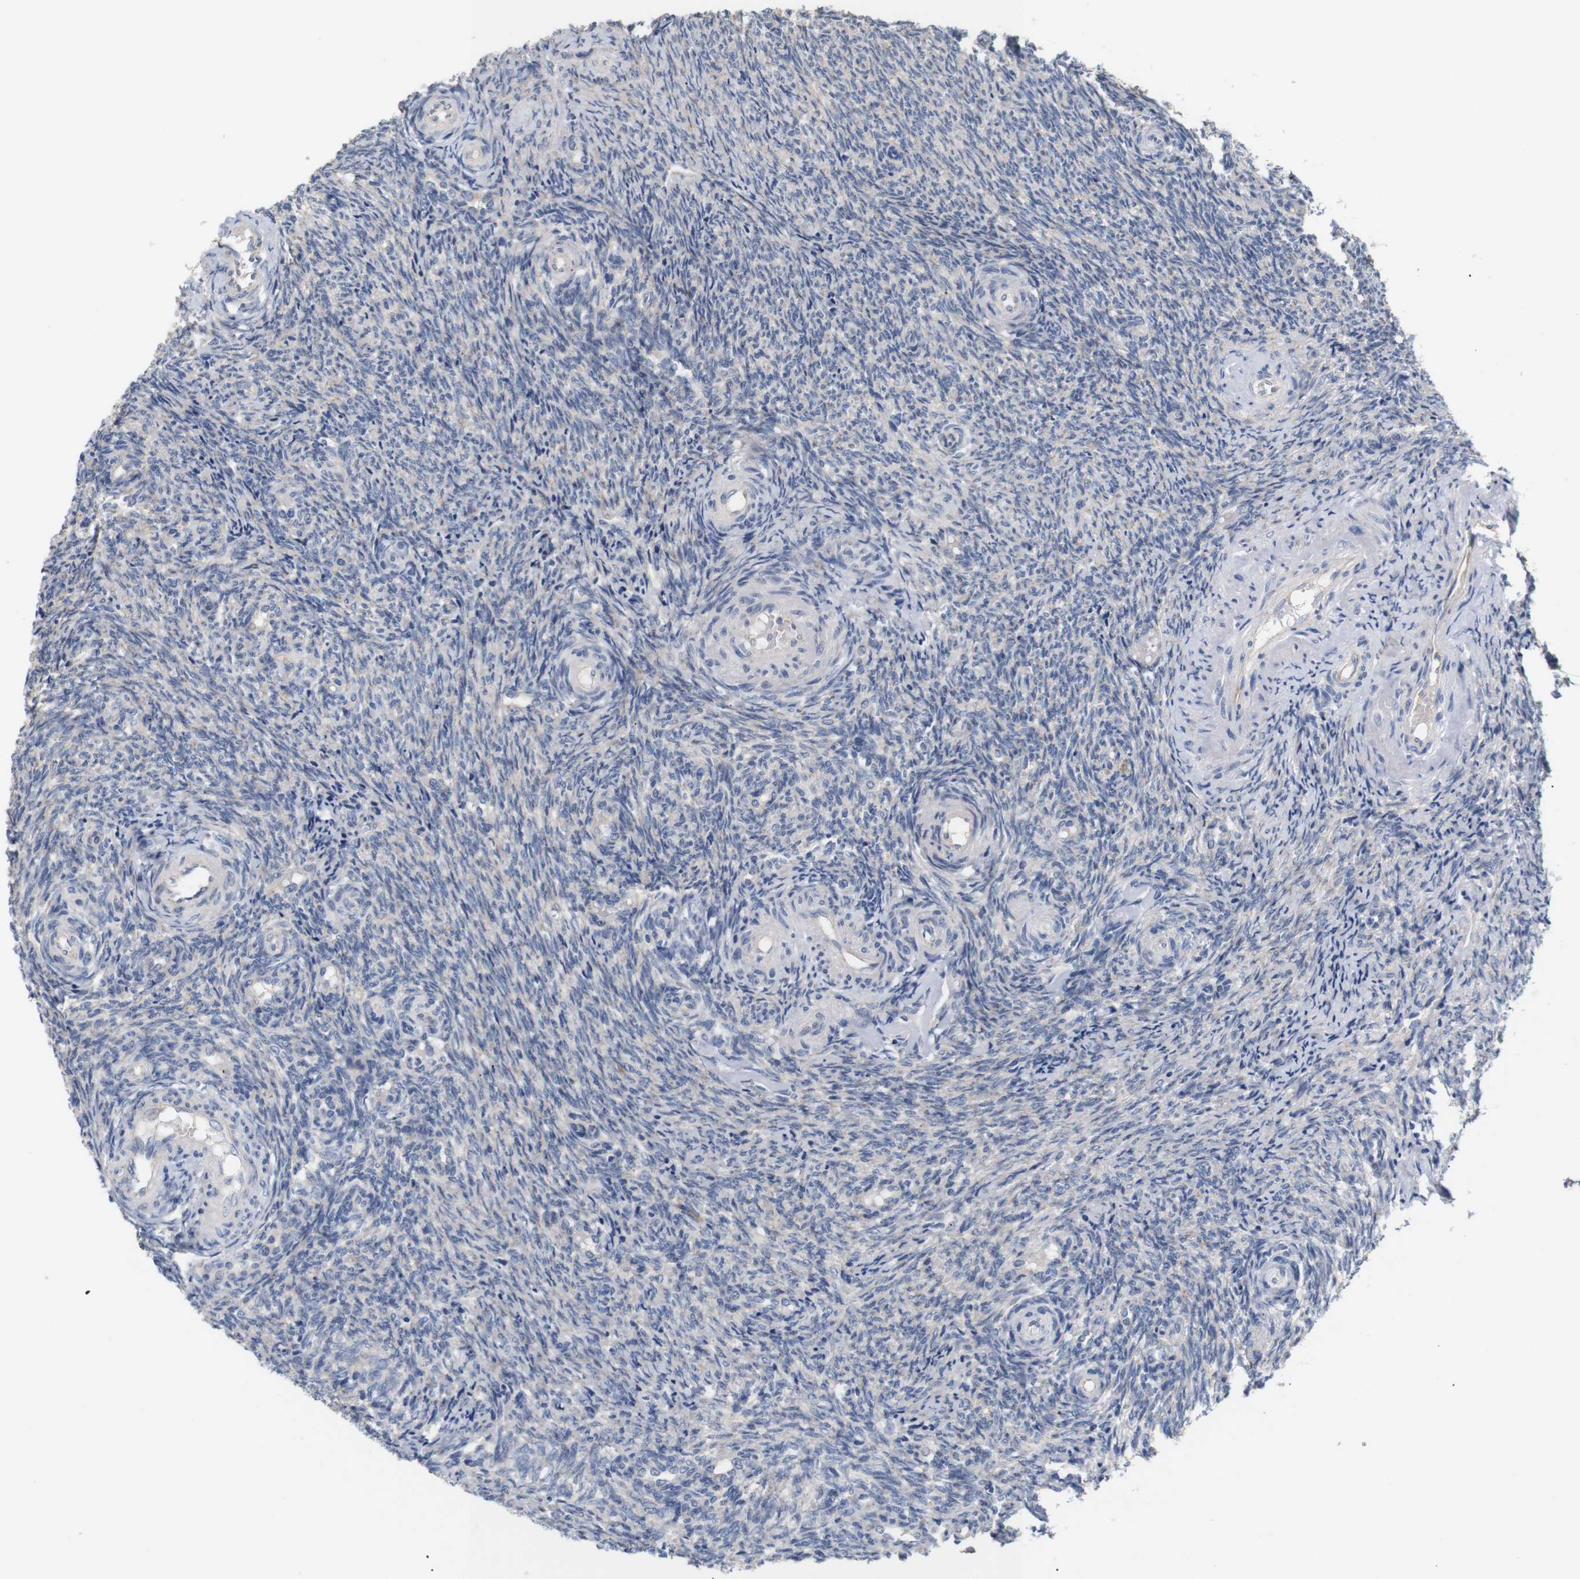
{"staining": {"intensity": "weak", "quantity": ">75%", "location": "cytoplasmic/membranous"}, "tissue": "ovary", "cell_type": "Follicle cells", "image_type": "normal", "snomed": [{"axis": "morphology", "description": "Normal tissue, NOS"}, {"axis": "topography", "description": "Ovary"}], "caption": "DAB immunohistochemical staining of unremarkable ovary exhibits weak cytoplasmic/membranous protein staining in about >75% of follicle cells.", "gene": "TRIM5", "patient": {"sex": "female", "age": 41}}